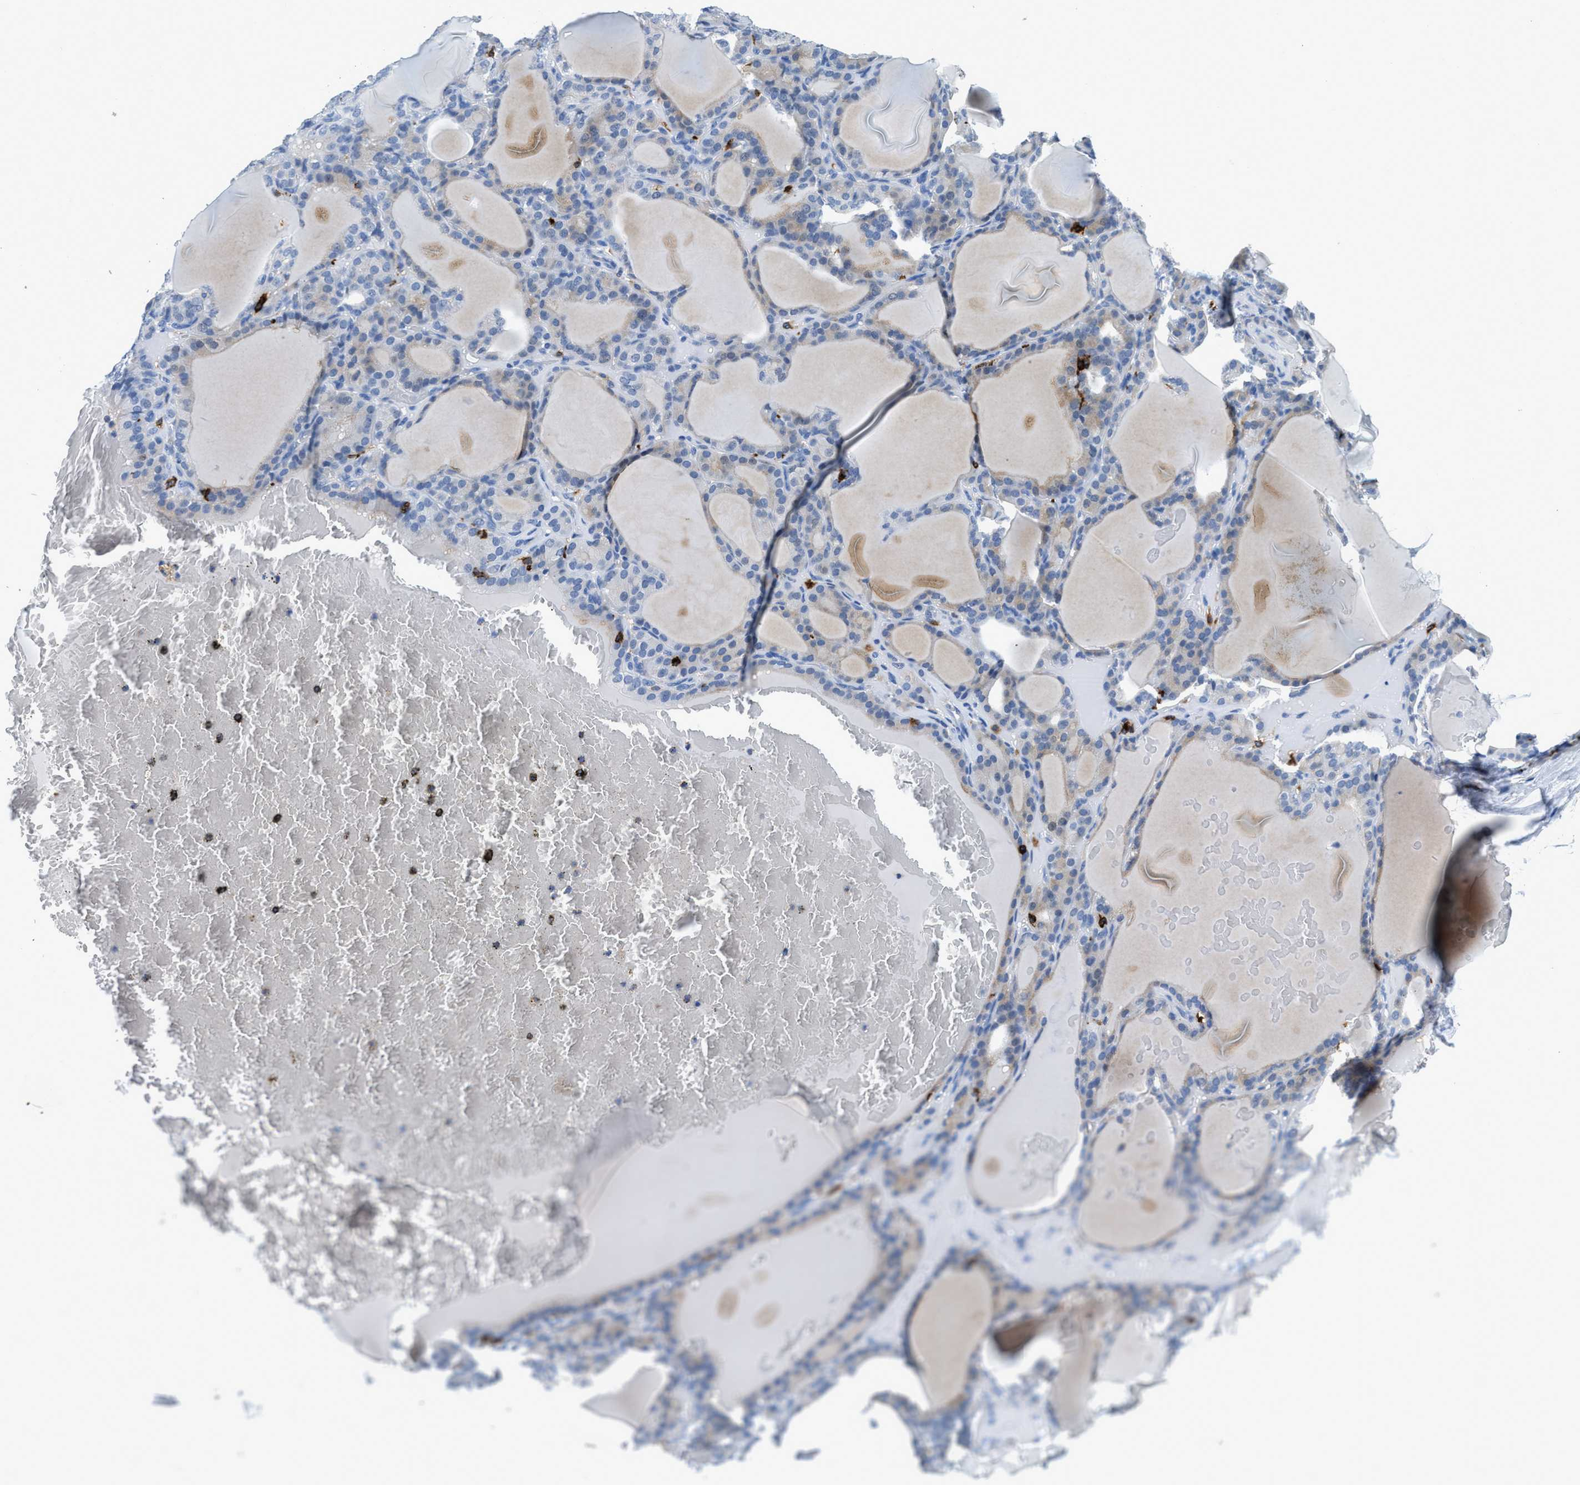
{"staining": {"intensity": "weak", "quantity": "<25%", "location": "cytoplasmic/membranous"}, "tissue": "thyroid gland", "cell_type": "Glandular cells", "image_type": "normal", "snomed": [{"axis": "morphology", "description": "Normal tissue, NOS"}, {"axis": "topography", "description": "Thyroid gland"}], "caption": "Histopathology image shows no protein positivity in glandular cells of benign thyroid gland.", "gene": "CD226", "patient": {"sex": "female", "age": 28}}